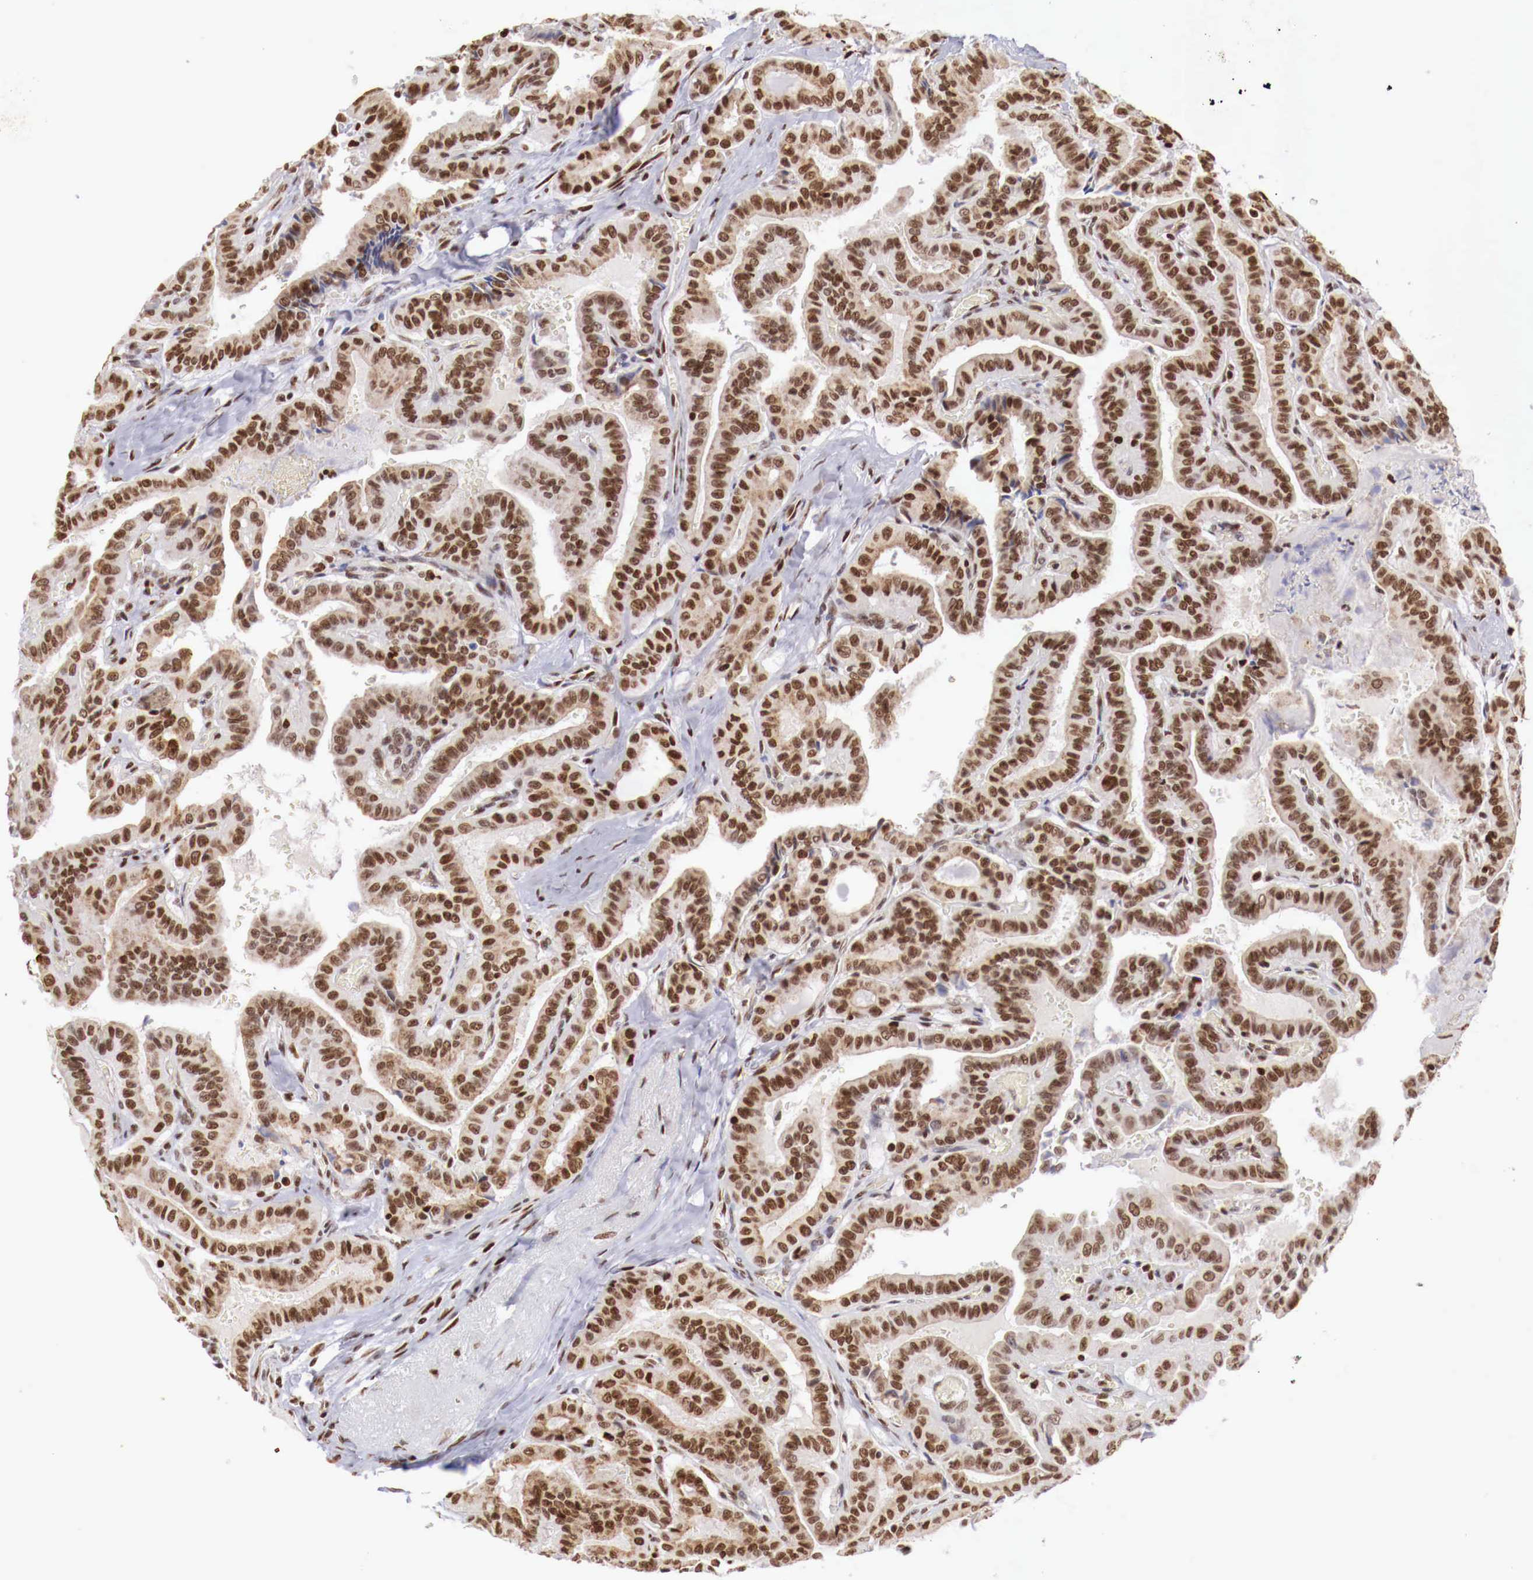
{"staining": {"intensity": "moderate", "quantity": ">75%", "location": "nuclear"}, "tissue": "thyroid cancer", "cell_type": "Tumor cells", "image_type": "cancer", "snomed": [{"axis": "morphology", "description": "Papillary adenocarcinoma, NOS"}, {"axis": "topography", "description": "Thyroid gland"}], "caption": "Papillary adenocarcinoma (thyroid) stained with IHC shows moderate nuclear expression in approximately >75% of tumor cells.", "gene": "MAX", "patient": {"sex": "male", "age": 87}}